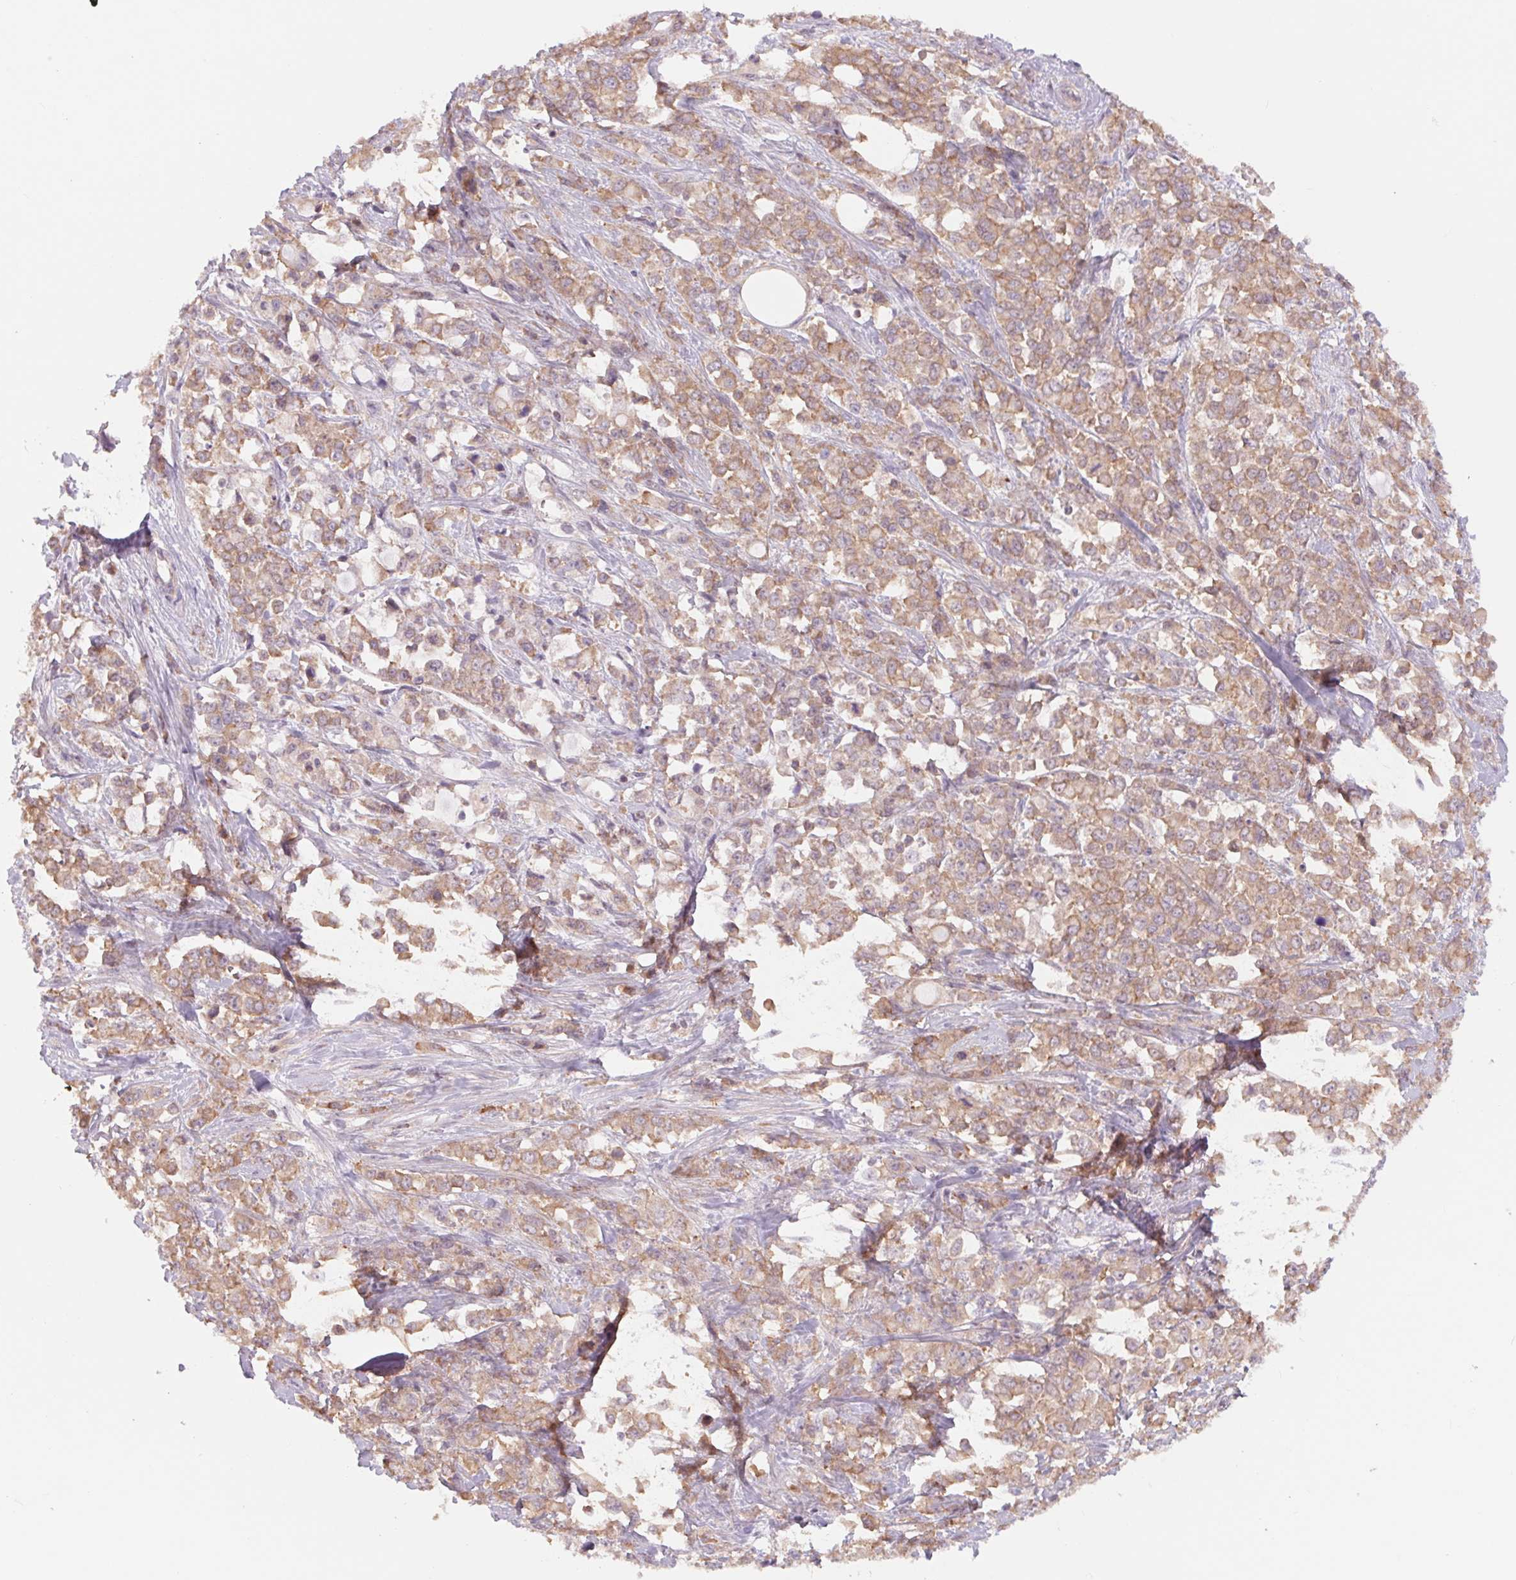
{"staining": {"intensity": "moderate", "quantity": ">75%", "location": "cytoplasmic/membranous"}, "tissue": "stomach cancer", "cell_type": "Tumor cells", "image_type": "cancer", "snomed": [{"axis": "morphology", "description": "Adenocarcinoma, NOS"}, {"axis": "topography", "description": "Stomach"}], "caption": "A histopathology image of human stomach cancer stained for a protein displays moderate cytoplasmic/membranous brown staining in tumor cells.", "gene": "SH3RF2", "patient": {"sex": "female", "age": 76}}